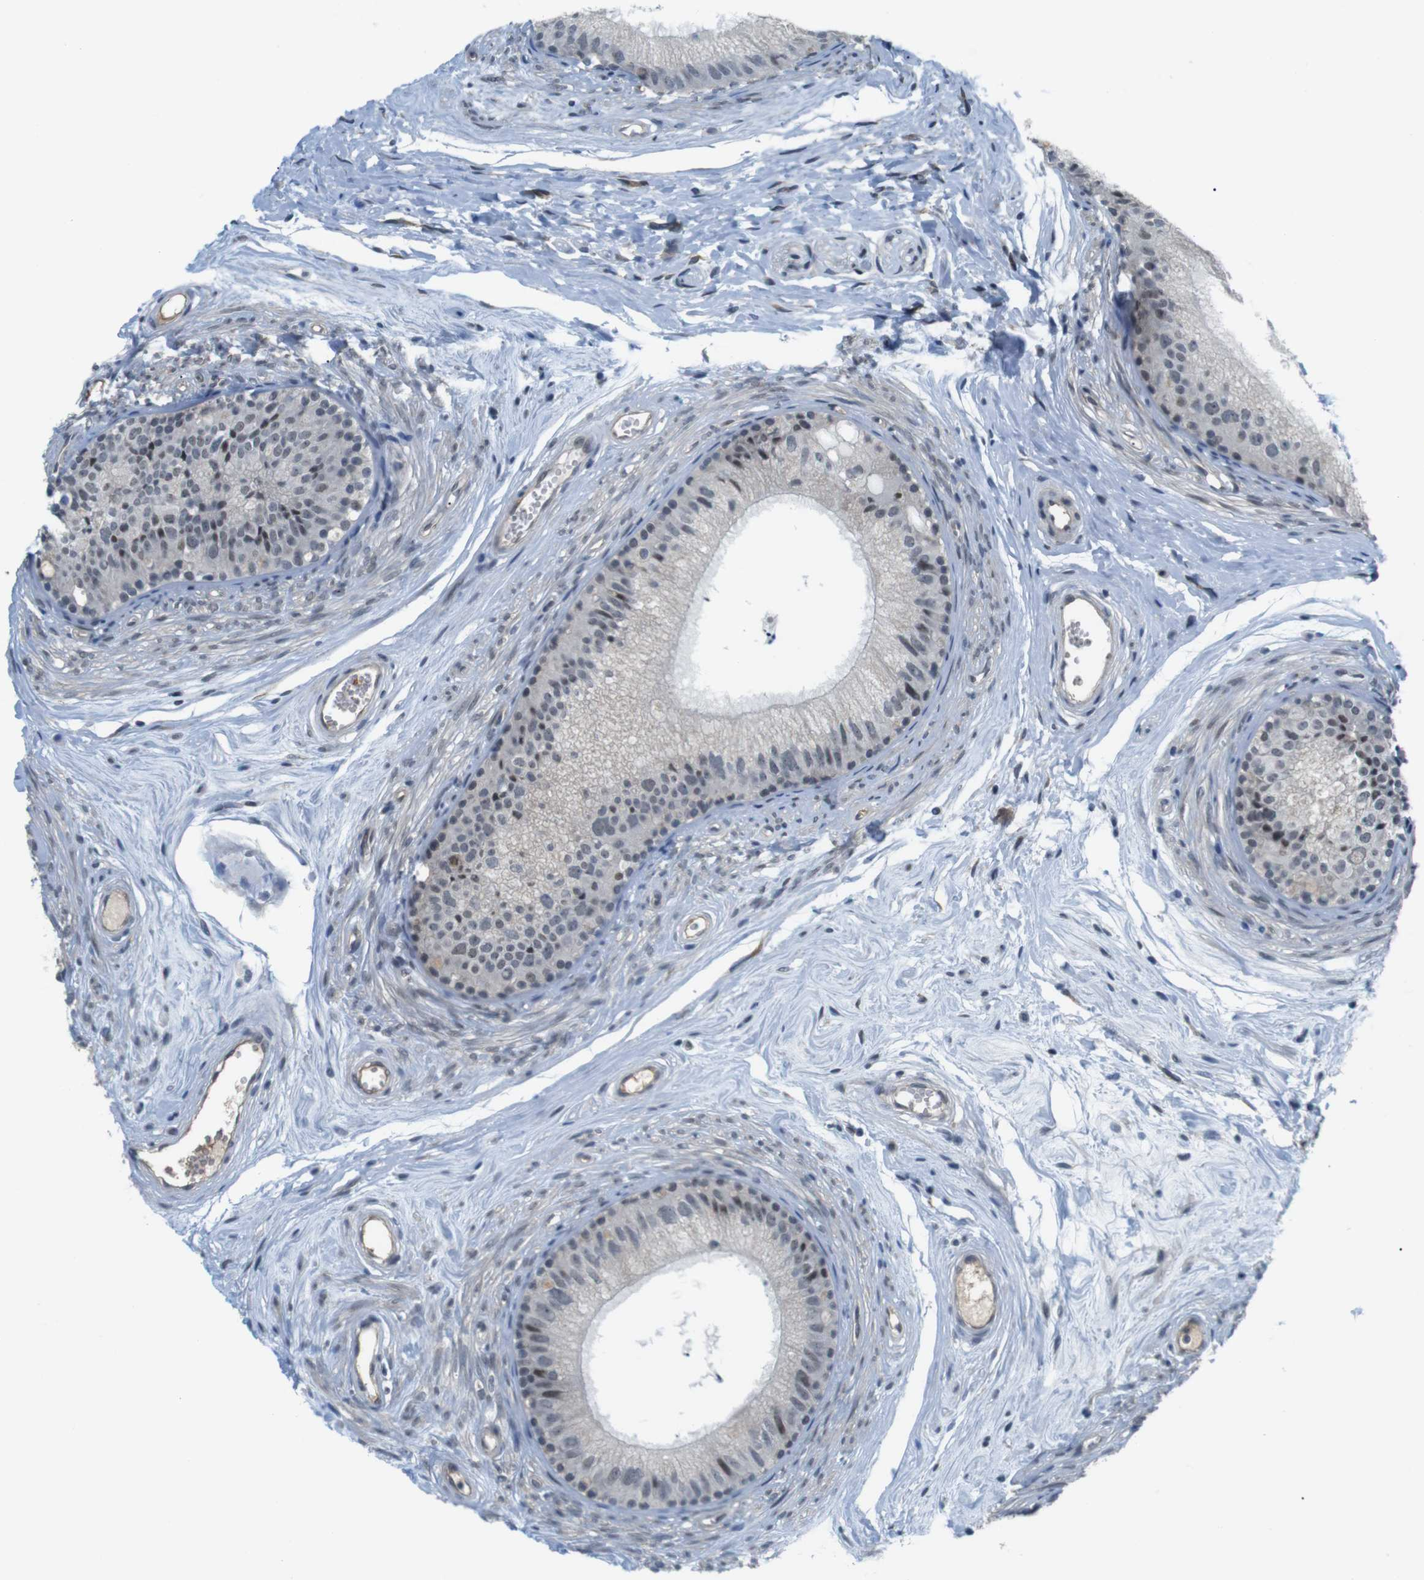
{"staining": {"intensity": "moderate", "quantity": "<25%", "location": "nuclear"}, "tissue": "epididymis", "cell_type": "Glandular cells", "image_type": "normal", "snomed": [{"axis": "morphology", "description": "Normal tissue, NOS"}, {"axis": "topography", "description": "Epididymis"}], "caption": "DAB (3,3'-diaminobenzidine) immunohistochemical staining of normal human epididymis demonstrates moderate nuclear protein positivity in approximately <25% of glandular cells.", "gene": "SMCO2", "patient": {"sex": "male", "age": 56}}